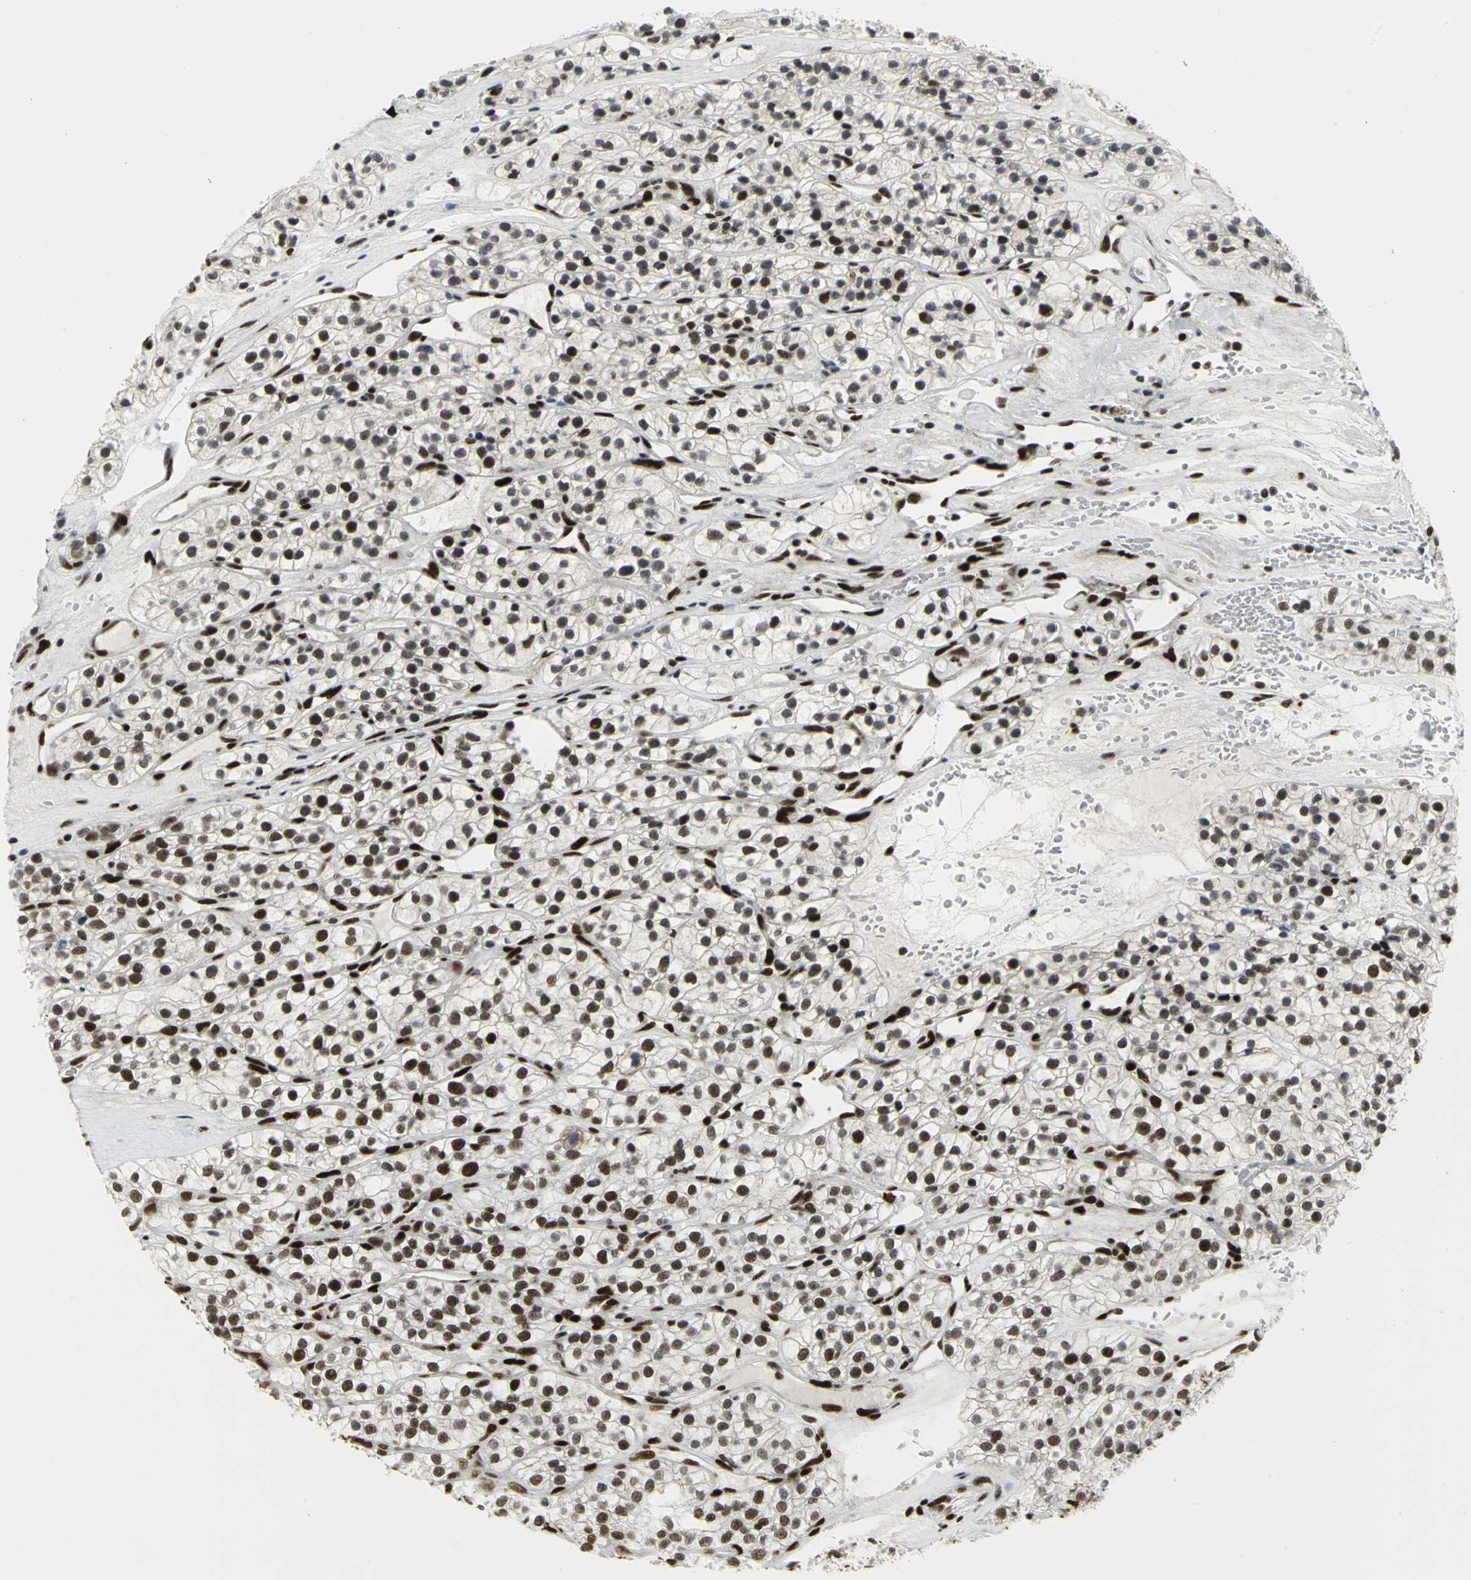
{"staining": {"intensity": "strong", "quantity": ">75%", "location": "nuclear"}, "tissue": "renal cancer", "cell_type": "Tumor cells", "image_type": "cancer", "snomed": [{"axis": "morphology", "description": "Adenocarcinoma, NOS"}, {"axis": "topography", "description": "Kidney"}], "caption": "Strong nuclear expression is identified in about >75% of tumor cells in renal adenocarcinoma. The staining was performed using DAB to visualize the protein expression in brown, while the nuclei were stained in blue with hematoxylin (Magnification: 20x).", "gene": "SMARCA4", "patient": {"sex": "female", "age": 57}}